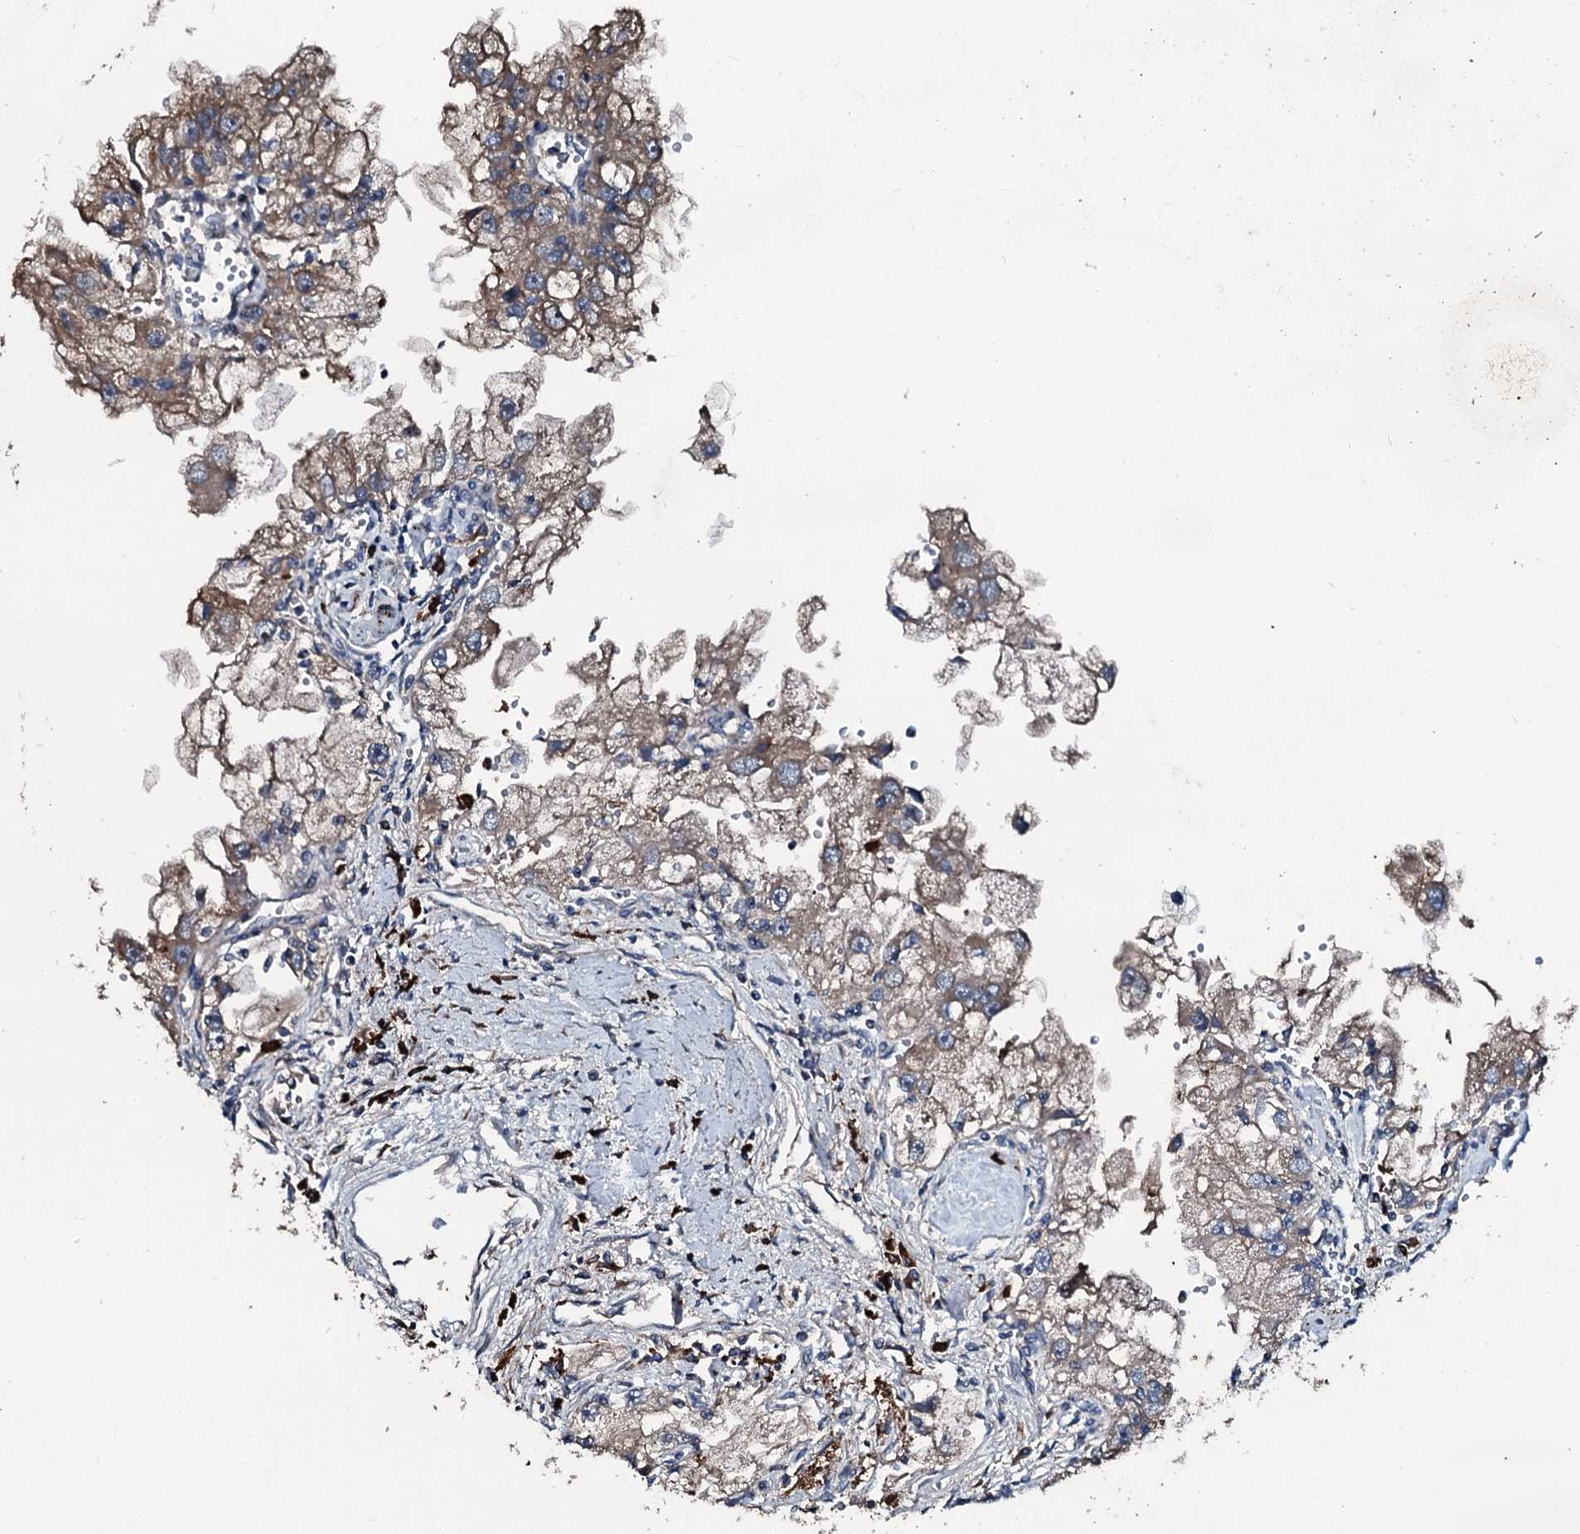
{"staining": {"intensity": "moderate", "quantity": "<25%", "location": "cytoplasmic/membranous"}, "tissue": "renal cancer", "cell_type": "Tumor cells", "image_type": "cancer", "snomed": [{"axis": "morphology", "description": "Adenocarcinoma, NOS"}, {"axis": "topography", "description": "Kidney"}], "caption": "This image exhibits renal adenocarcinoma stained with IHC to label a protein in brown. The cytoplasmic/membranous of tumor cells show moderate positivity for the protein. Nuclei are counter-stained blue.", "gene": "AARS1", "patient": {"sex": "male", "age": 63}}